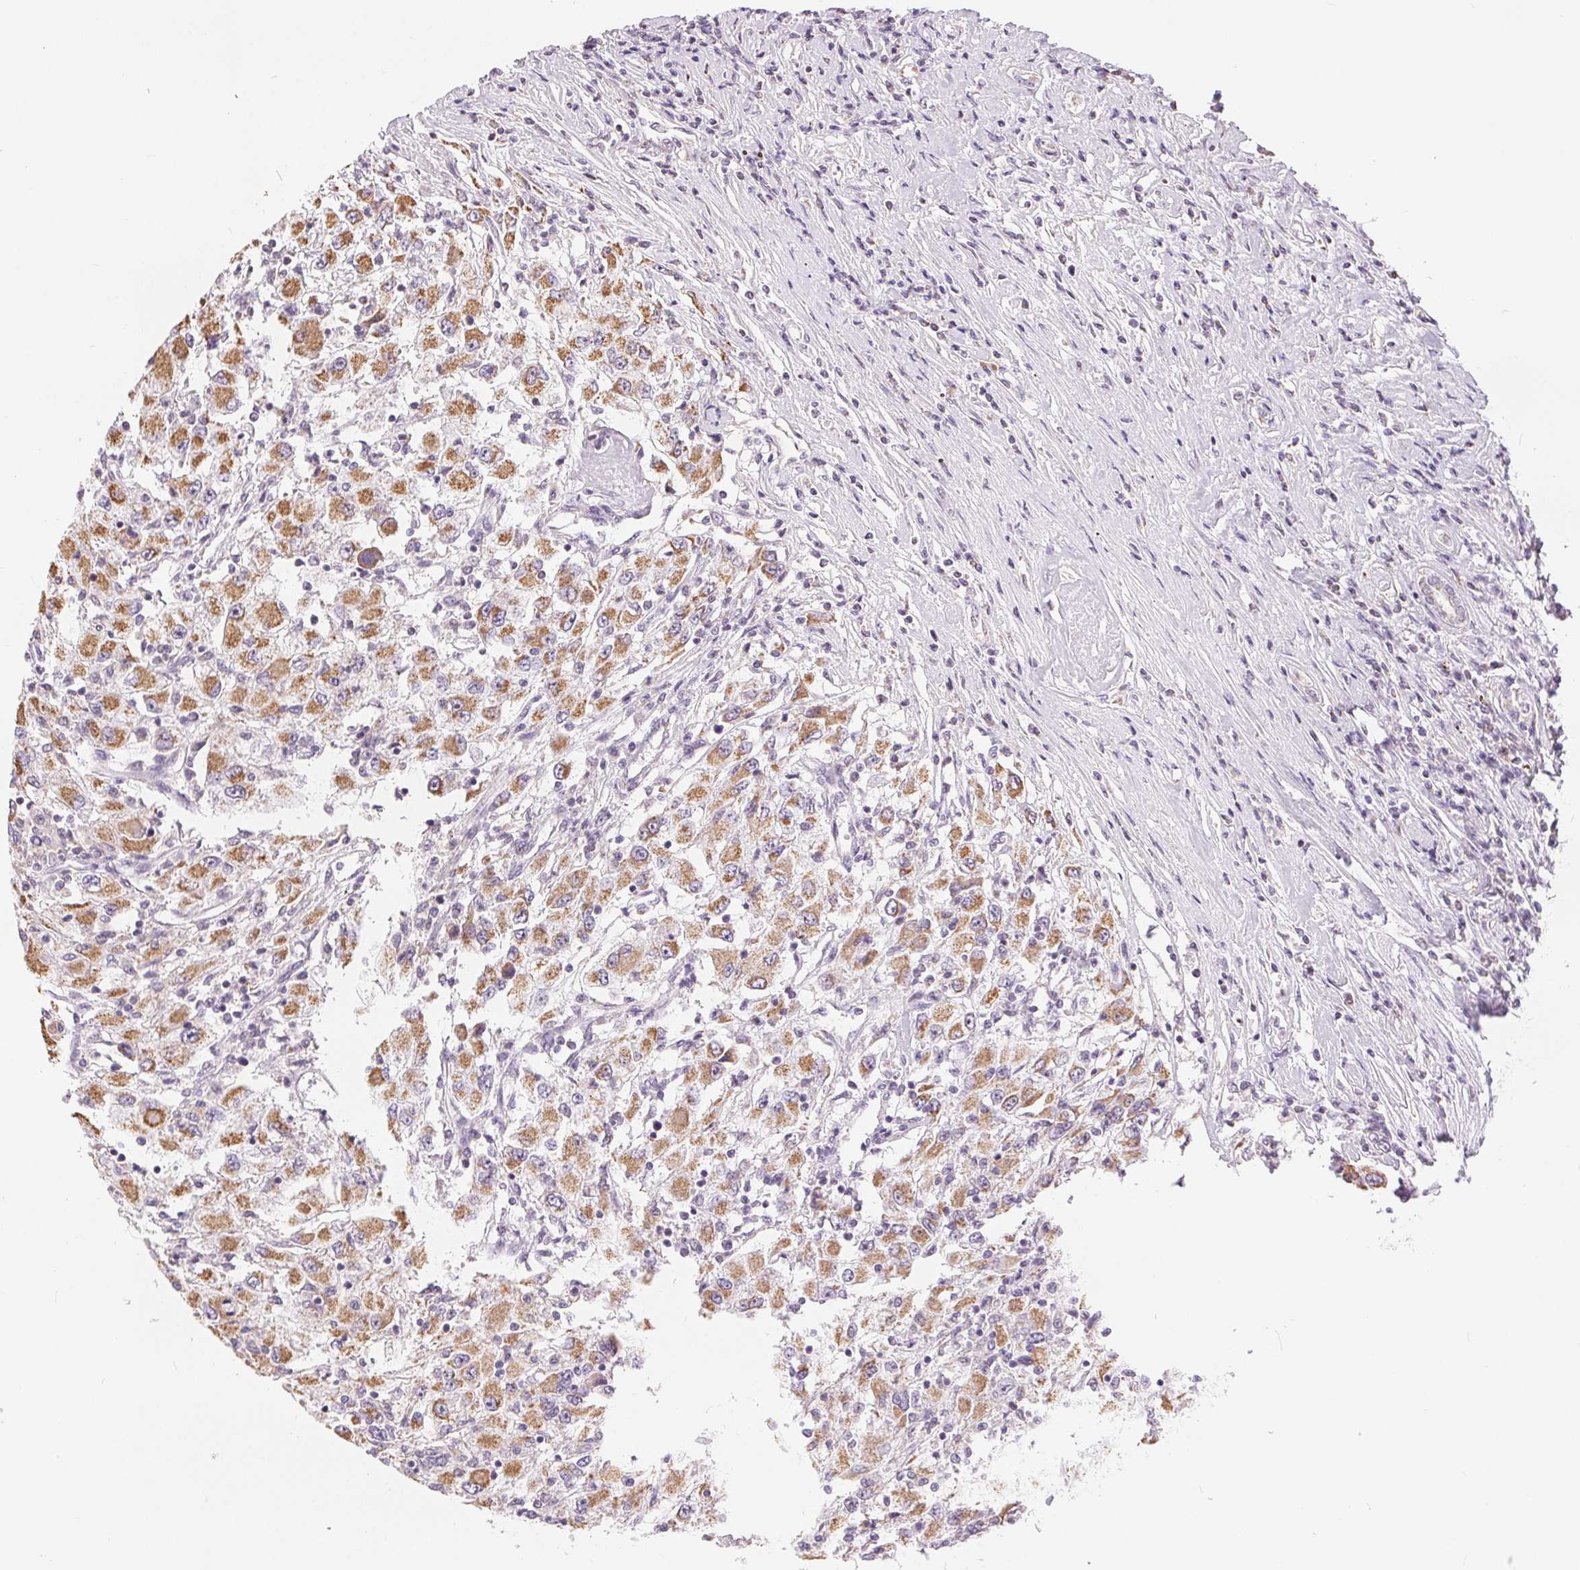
{"staining": {"intensity": "moderate", "quantity": ">75%", "location": "cytoplasmic/membranous"}, "tissue": "renal cancer", "cell_type": "Tumor cells", "image_type": "cancer", "snomed": [{"axis": "morphology", "description": "Adenocarcinoma, NOS"}, {"axis": "topography", "description": "Kidney"}], "caption": "Tumor cells exhibit moderate cytoplasmic/membranous expression in approximately >75% of cells in adenocarcinoma (renal).", "gene": "POU2F2", "patient": {"sex": "female", "age": 67}}